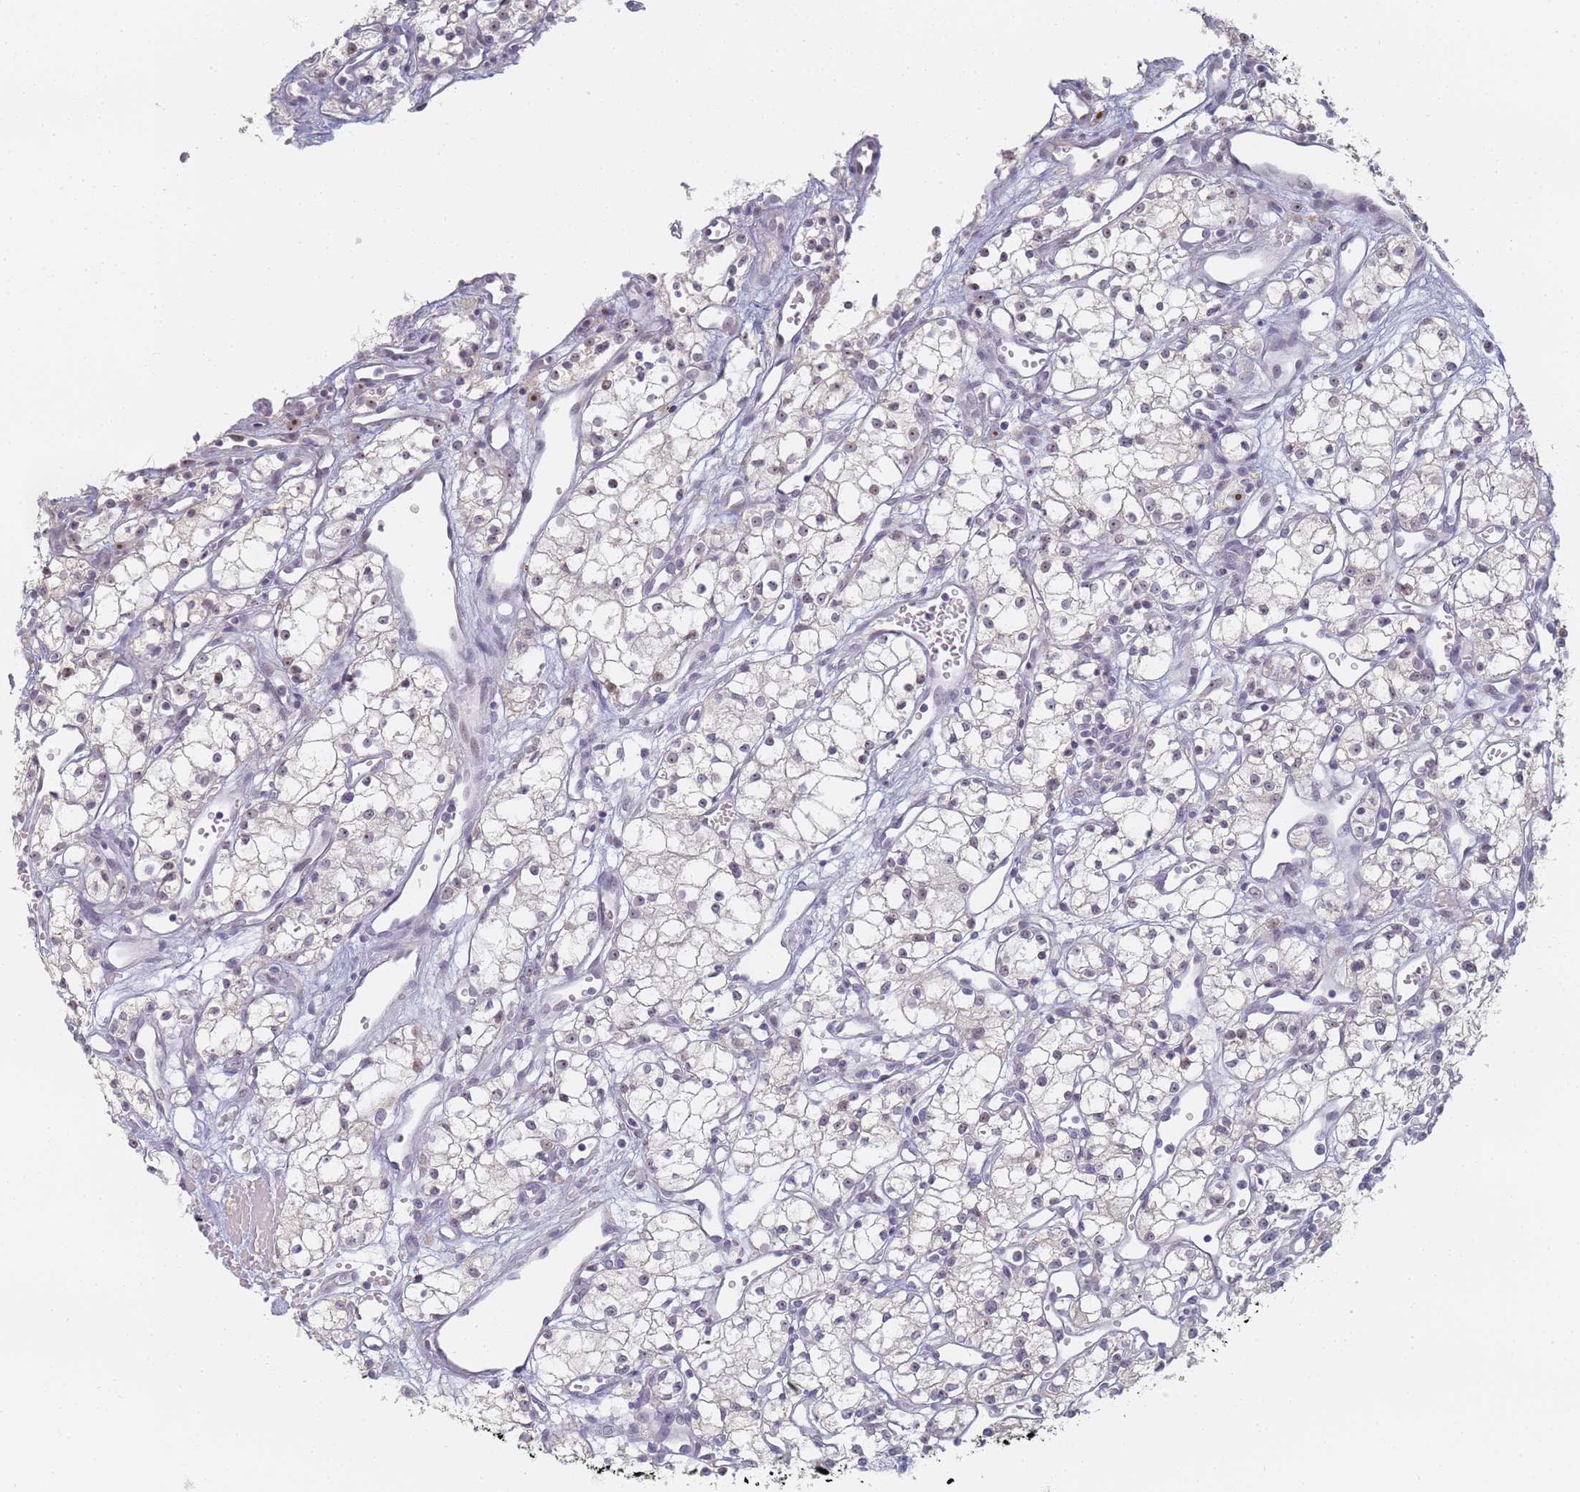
{"staining": {"intensity": "negative", "quantity": "none", "location": "none"}, "tissue": "renal cancer", "cell_type": "Tumor cells", "image_type": "cancer", "snomed": [{"axis": "morphology", "description": "Adenocarcinoma, NOS"}, {"axis": "topography", "description": "Kidney"}], "caption": "Tumor cells show no significant expression in renal cancer (adenocarcinoma).", "gene": "SLC38A9", "patient": {"sex": "male", "age": 59}}